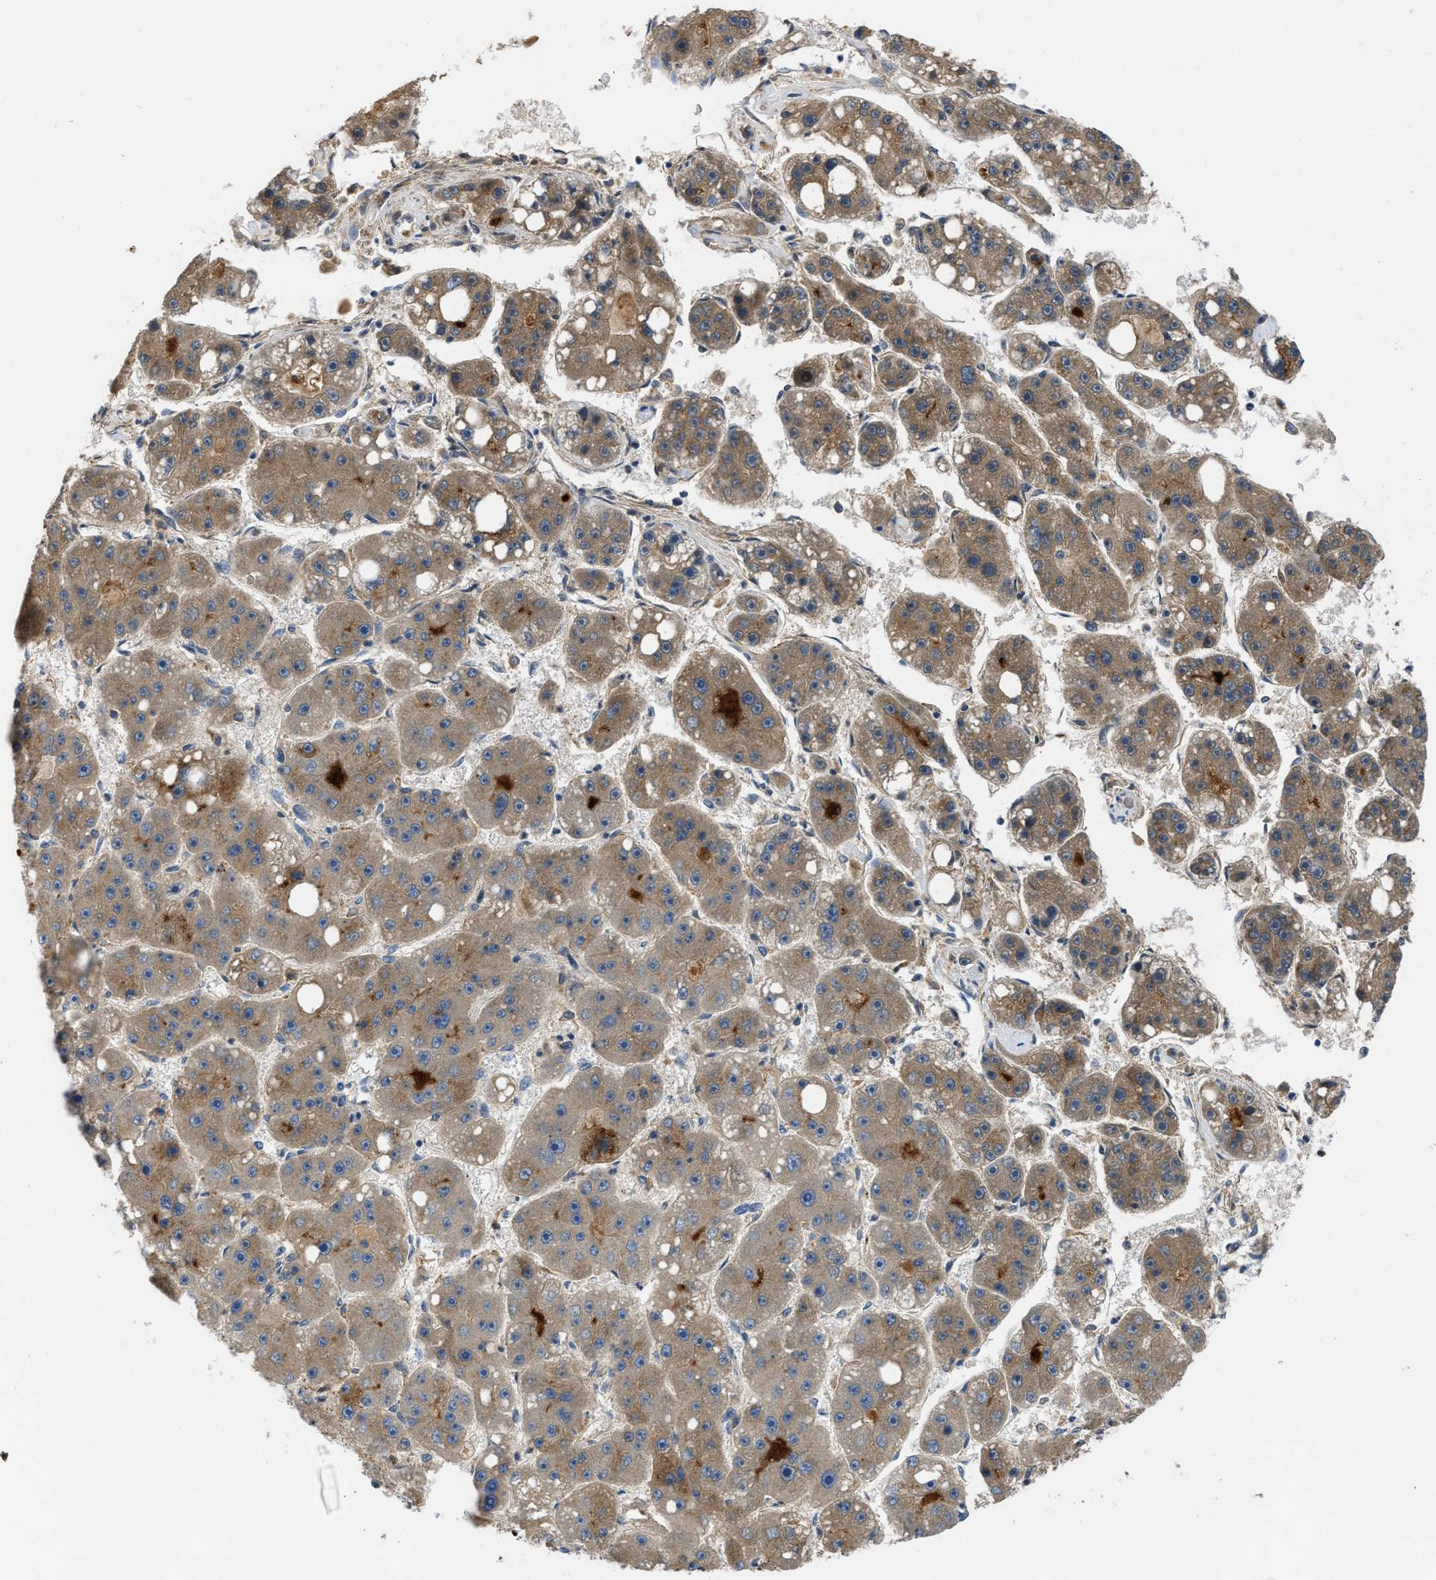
{"staining": {"intensity": "moderate", "quantity": ">75%", "location": "cytoplasmic/membranous"}, "tissue": "liver cancer", "cell_type": "Tumor cells", "image_type": "cancer", "snomed": [{"axis": "morphology", "description": "Carcinoma, Hepatocellular, NOS"}, {"axis": "topography", "description": "Liver"}], "caption": "Approximately >75% of tumor cells in human liver hepatocellular carcinoma show moderate cytoplasmic/membranous protein positivity as visualized by brown immunohistochemical staining.", "gene": "C1S", "patient": {"sex": "female", "age": 61}}